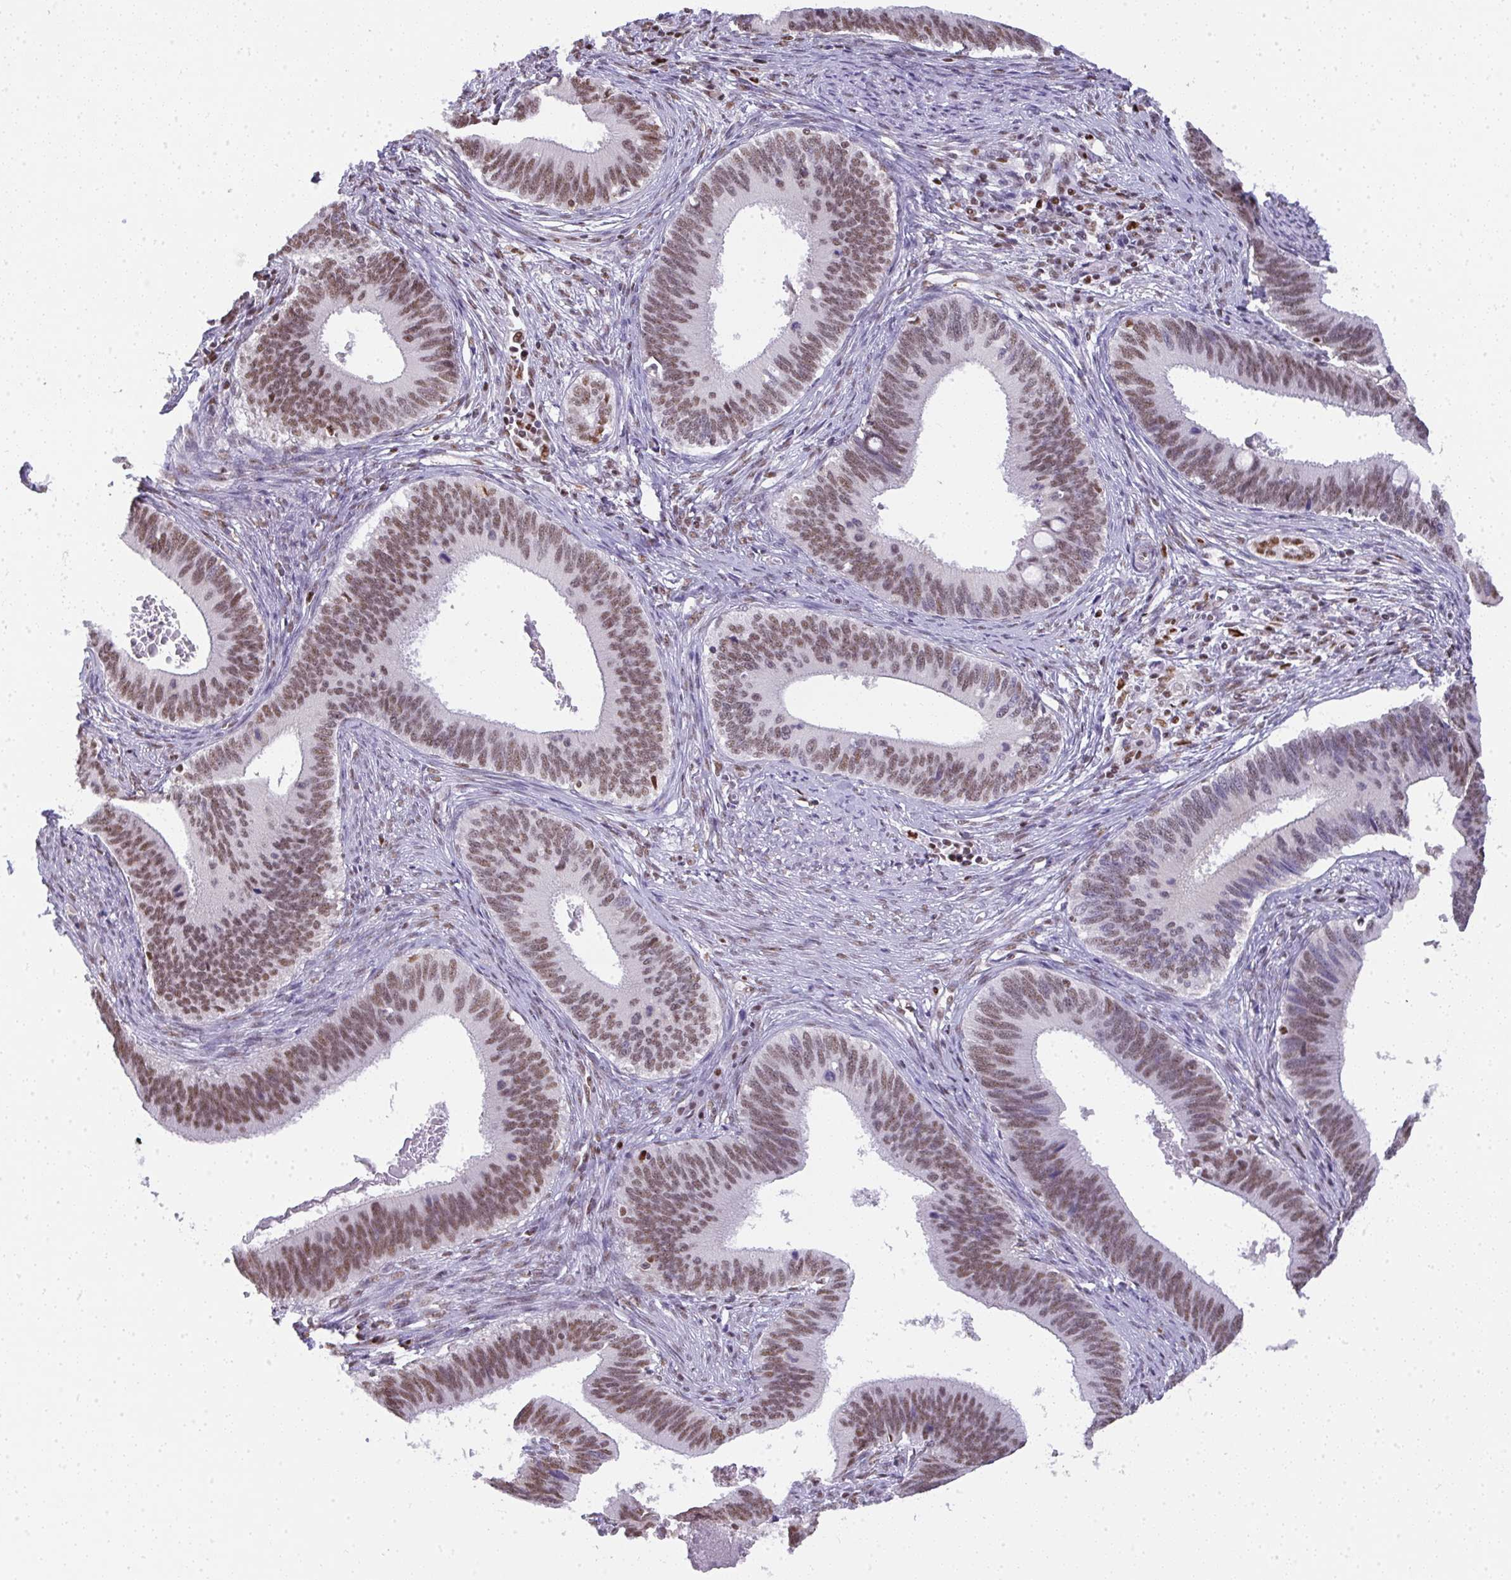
{"staining": {"intensity": "moderate", "quantity": ">75%", "location": "nuclear"}, "tissue": "cervical cancer", "cell_type": "Tumor cells", "image_type": "cancer", "snomed": [{"axis": "morphology", "description": "Adenocarcinoma, NOS"}, {"axis": "topography", "description": "Cervix"}], "caption": "A high-resolution image shows immunohistochemistry staining of cervical adenocarcinoma, which displays moderate nuclear positivity in approximately >75% of tumor cells.", "gene": "BBX", "patient": {"sex": "female", "age": 42}}